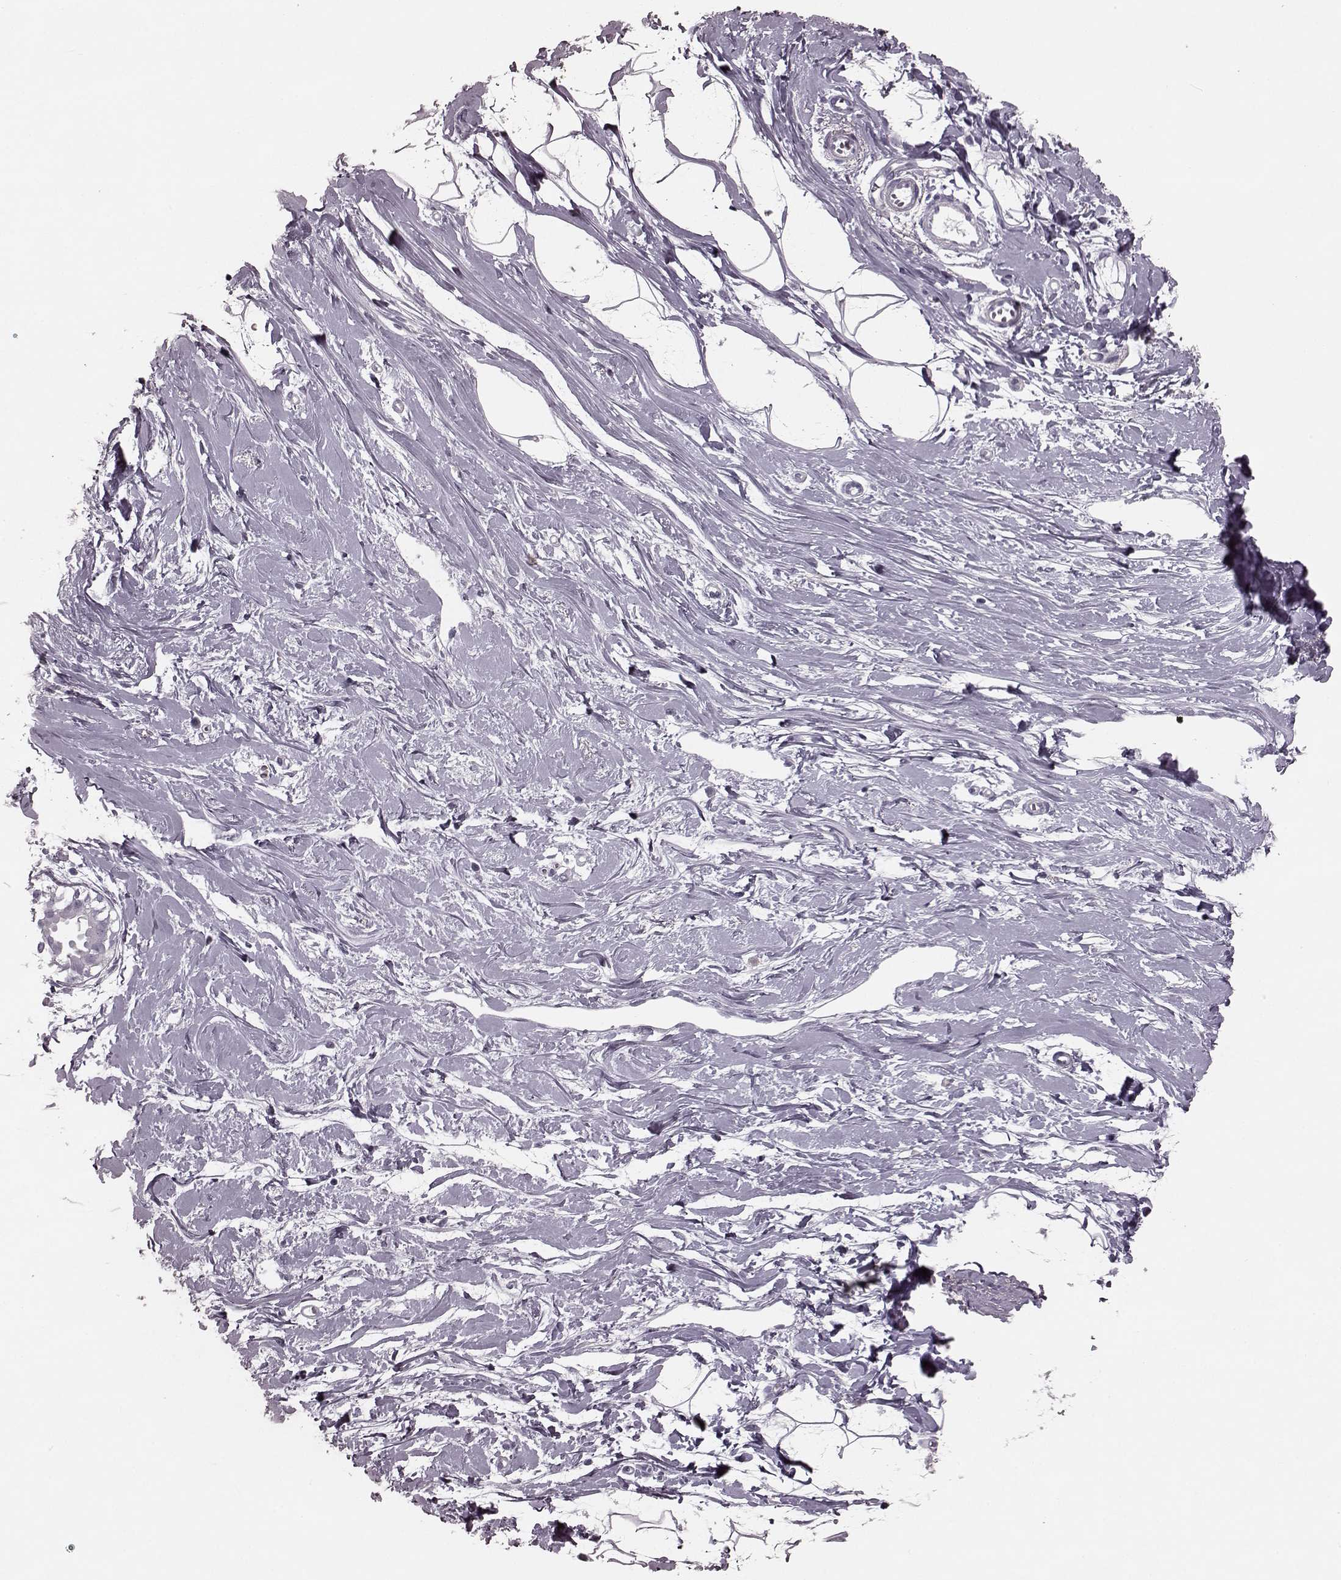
{"staining": {"intensity": "negative", "quantity": "none", "location": "none"}, "tissue": "breast", "cell_type": "Adipocytes", "image_type": "normal", "snomed": [{"axis": "morphology", "description": "Normal tissue, NOS"}, {"axis": "topography", "description": "Breast"}], "caption": "High power microscopy histopathology image of an immunohistochemistry micrograph of normal breast, revealing no significant positivity in adipocytes.", "gene": "TRPM1", "patient": {"sex": "female", "age": 49}}